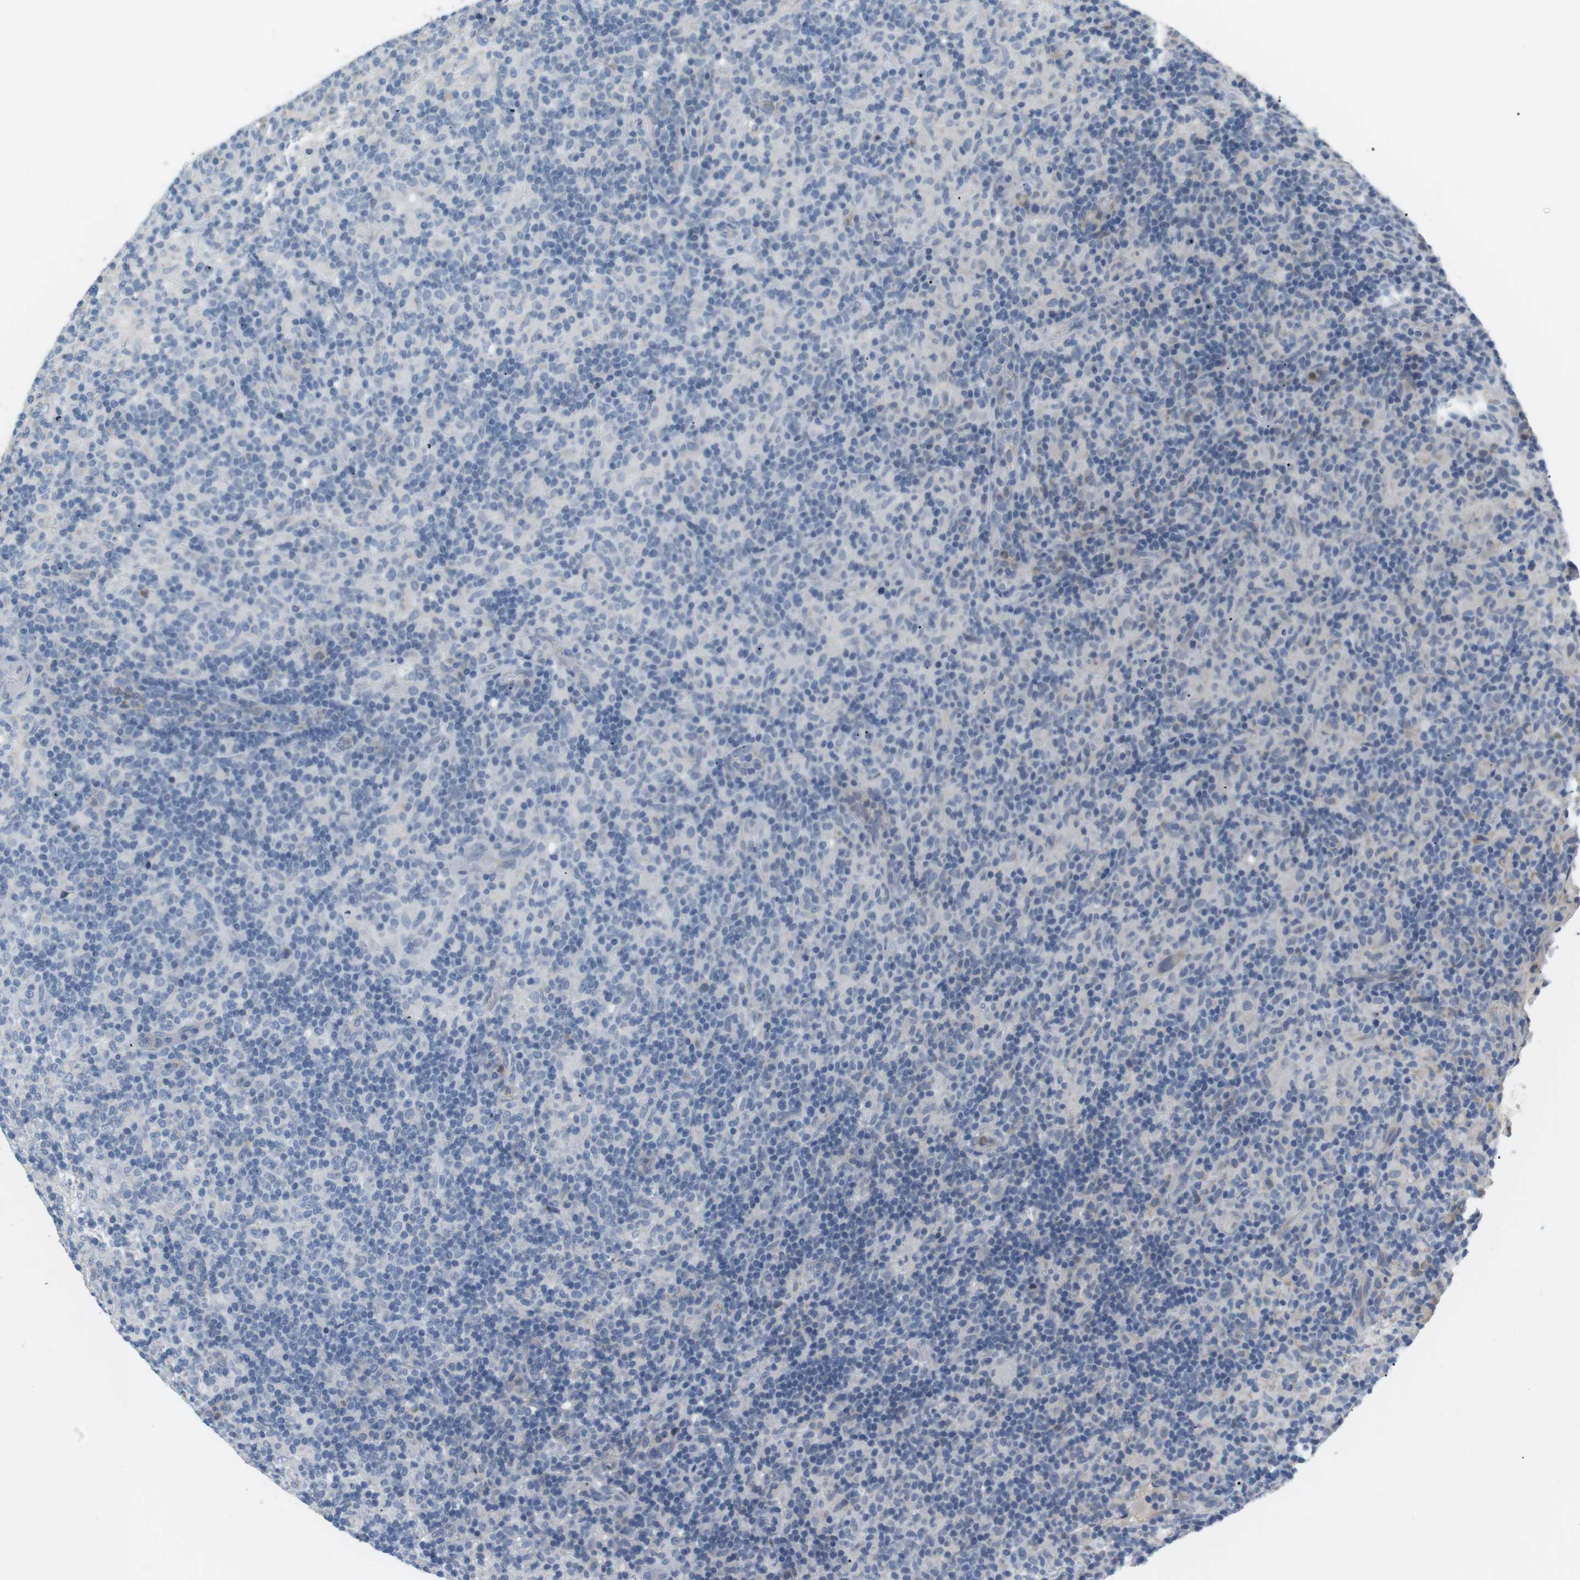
{"staining": {"intensity": "negative", "quantity": "none", "location": "none"}, "tissue": "lymphoma", "cell_type": "Tumor cells", "image_type": "cancer", "snomed": [{"axis": "morphology", "description": "Hodgkin's disease, NOS"}, {"axis": "topography", "description": "Lymph node"}], "caption": "There is no significant staining in tumor cells of Hodgkin's disease.", "gene": "CD300E", "patient": {"sex": "male", "age": 70}}